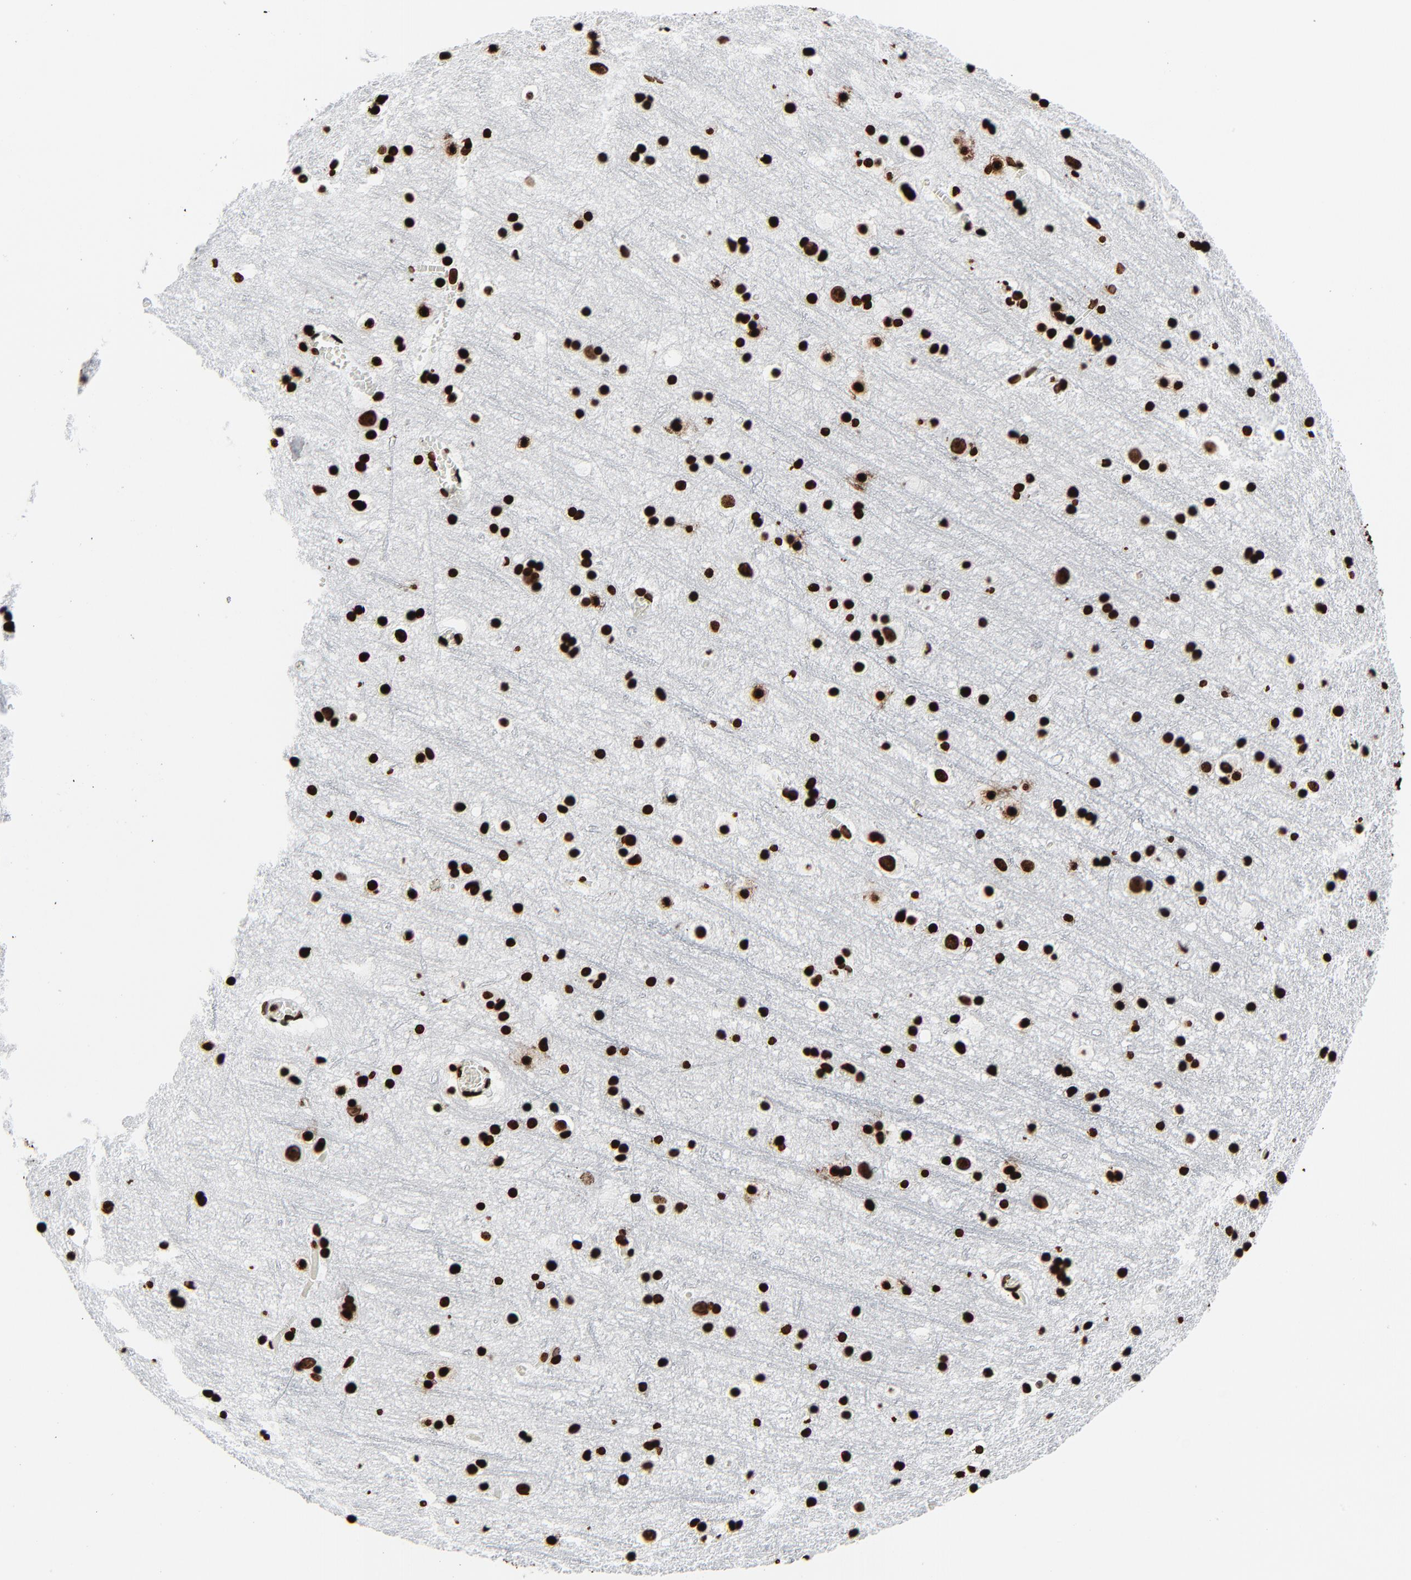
{"staining": {"intensity": "strong", "quantity": ">75%", "location": "nuclear"}, "tissue": "cerebral cortex", "cell_type": "Endothelial cells", "image_type": "normal", "snomed": [{"axis": "morphology", "description": "Normal tissue, NOS"}, {"axis": "topography", "description": "Cerebral cortex"}], "caption": "A high amount of strong nuclear positivity is identified in about >75% of endothelial cells in normal cerebral cortex.", "gene": "H3", "patient": {"sex": "male", "age": 45}}